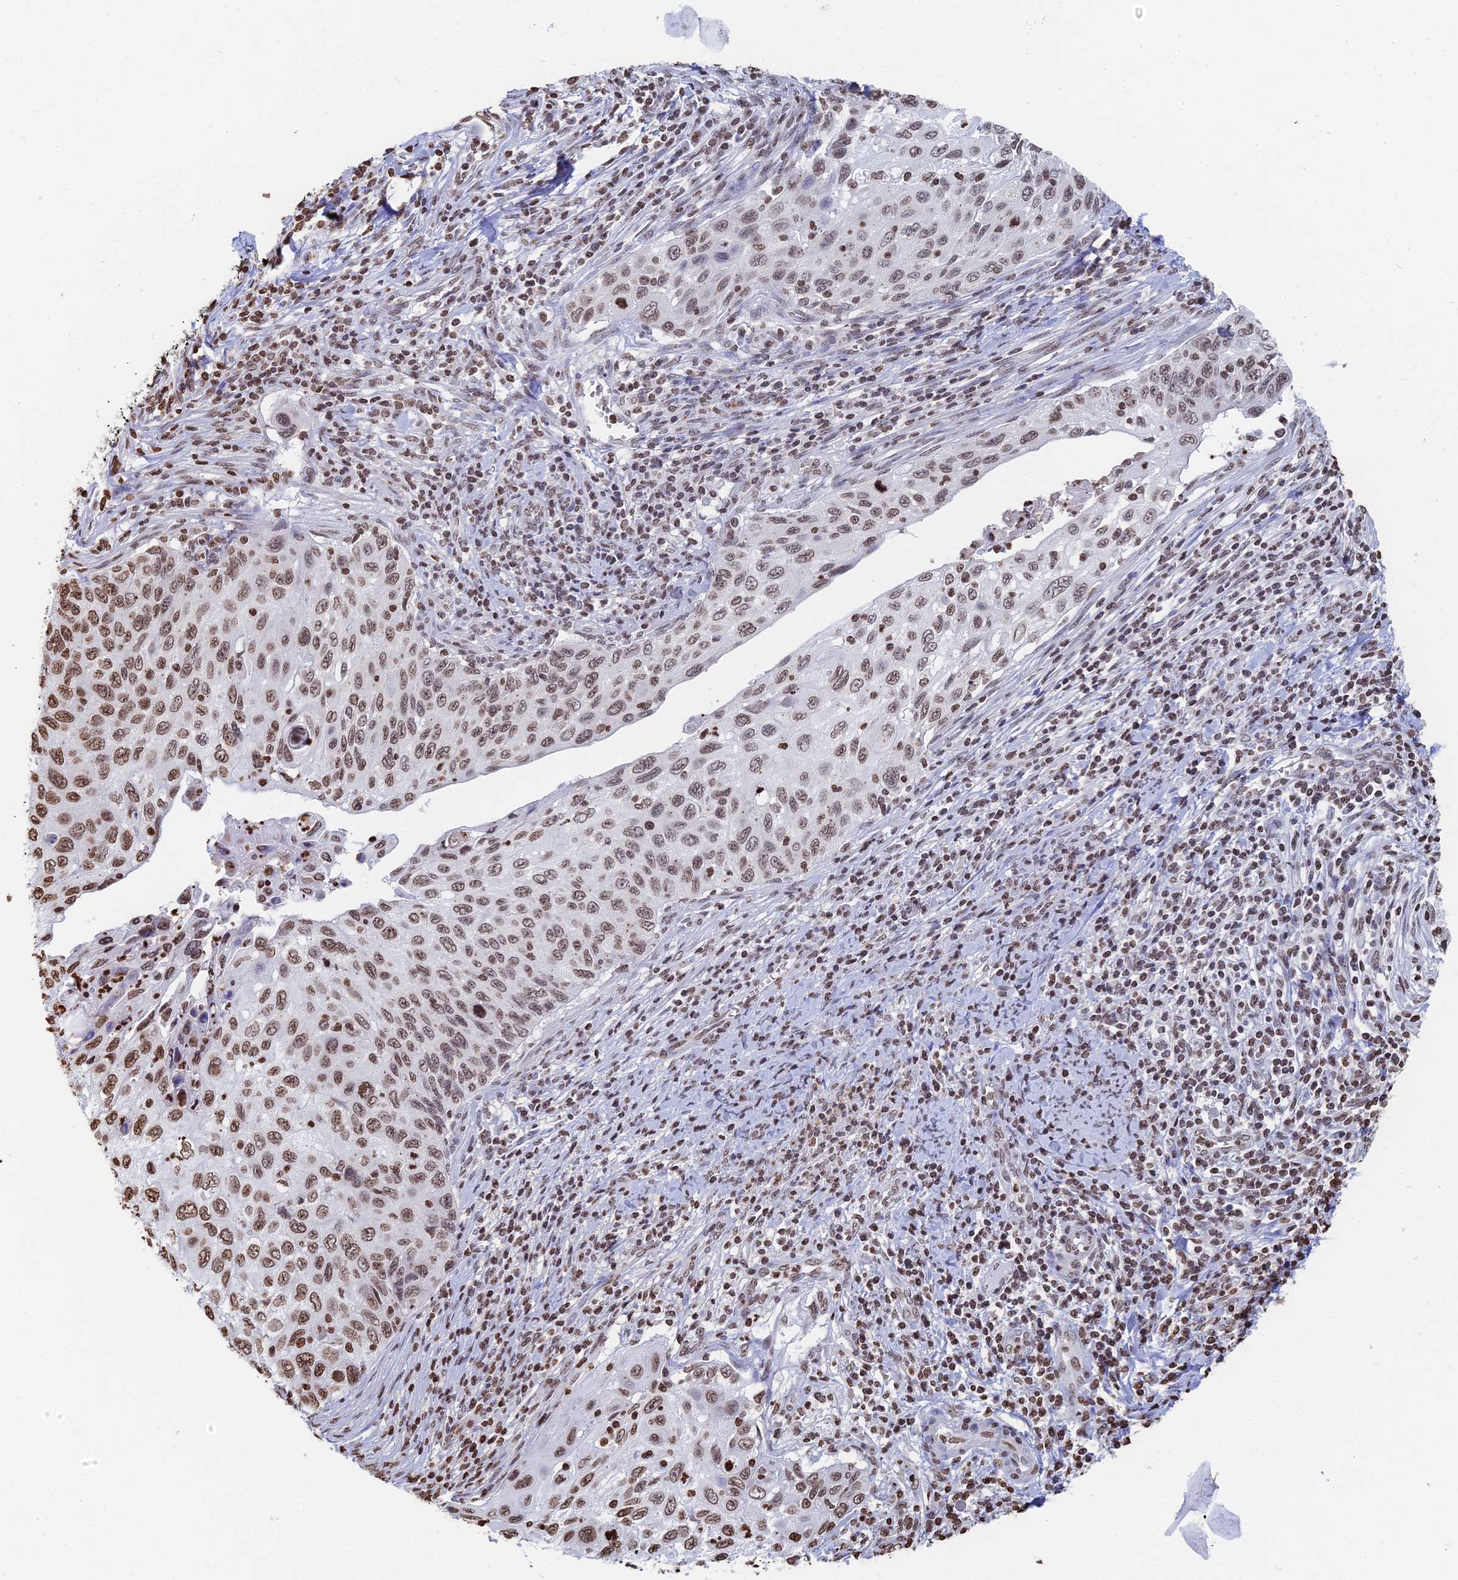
{"staining": {"intensity": "moderate", "quantity": ">75%", "location": "nuclear"}, "tissue": "cervical cancer", "cell_type": "Tumor cells", "image_type": "cancer", "snomed": [{"axis": "morphology", "description": "Squamous cell carcinoma, NOS"}, {"axis": "topography", "description": "Cervix"}], "caption": "Squamous cell carcinoma (cervical) stained with DAB IHC reveals medium levels of moderate nuclear positivity in approximately >75% of tumor cells.", "gene": "GBP3", "patient": {"sex": "female", "age": 70}}